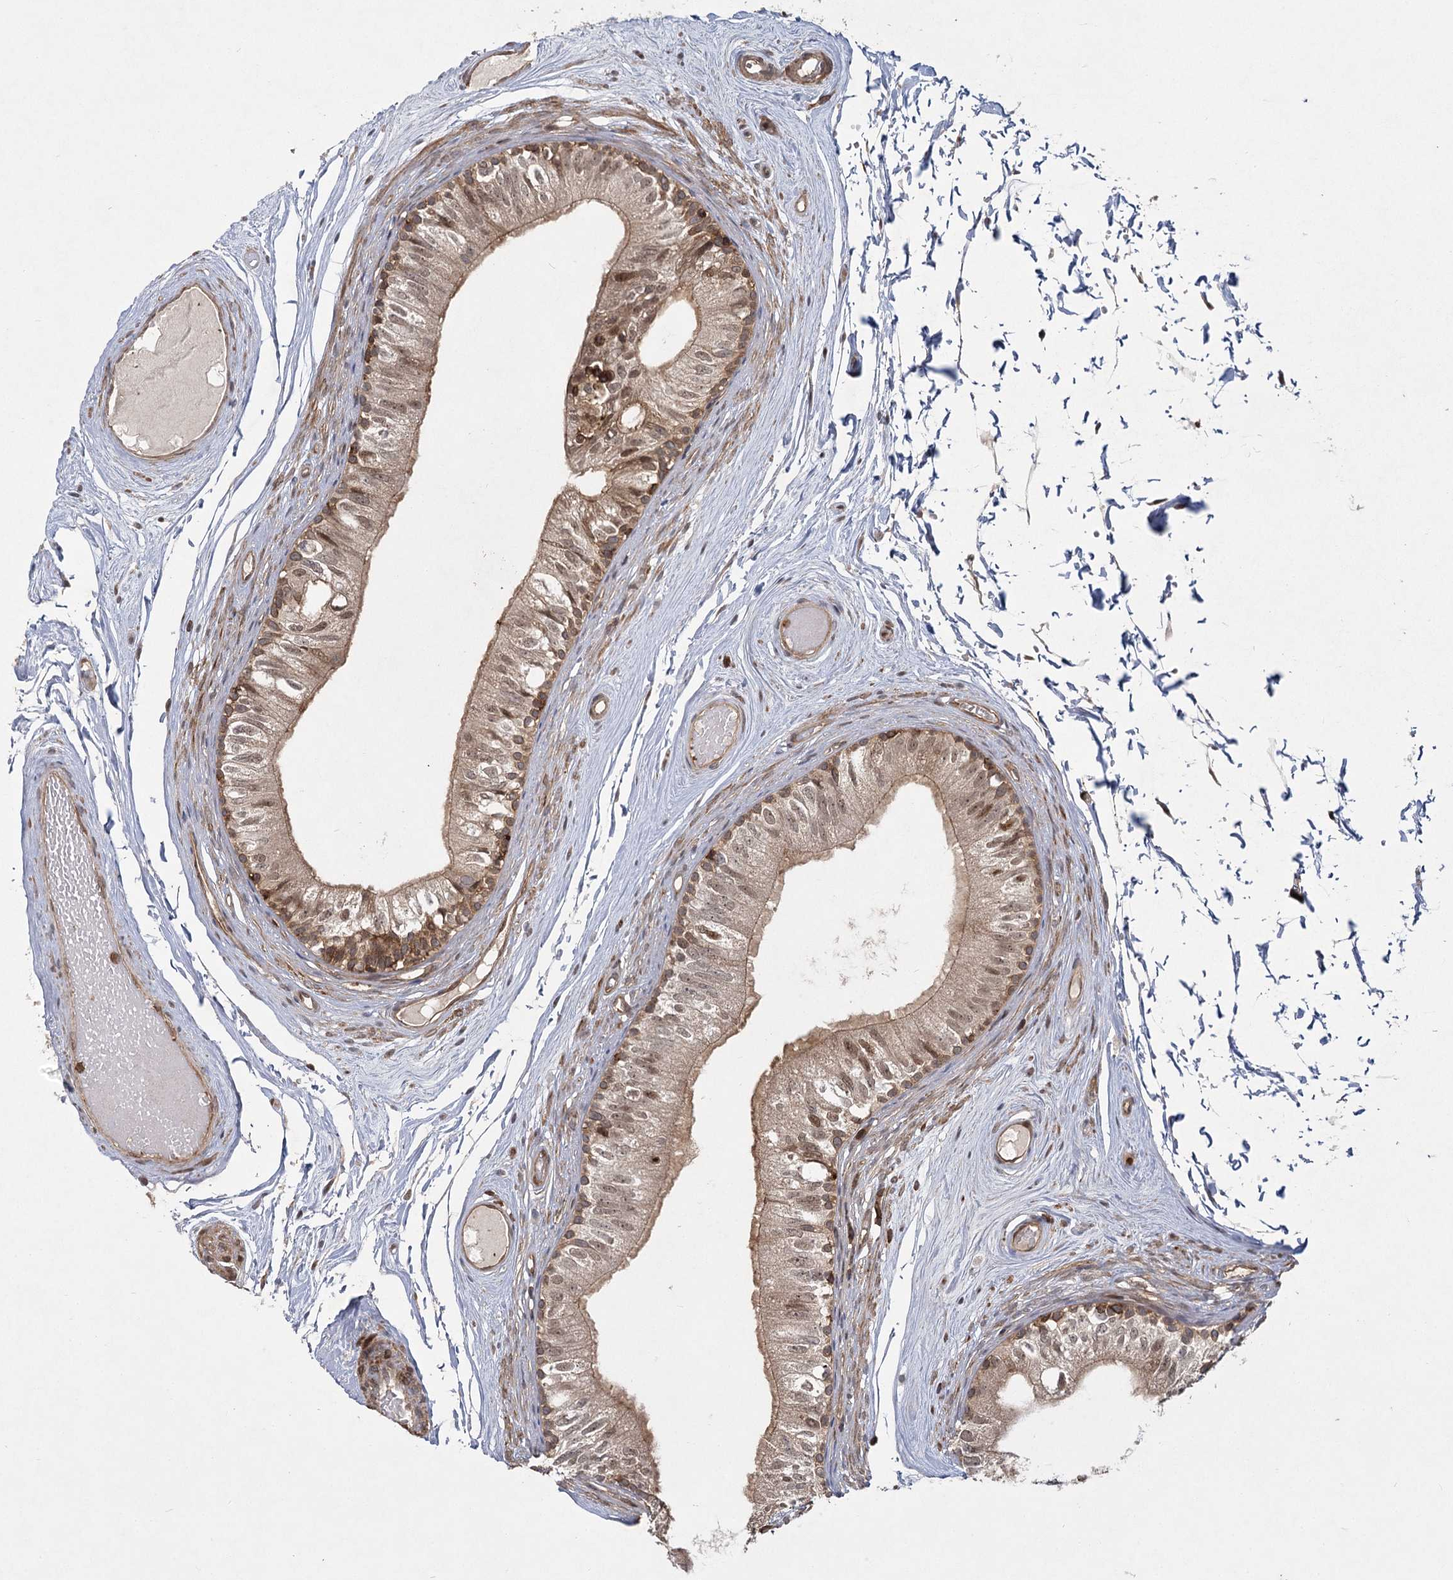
{"staining": {"intensity": "moderate", "quantity": ">75%", "location": "cytoplasmic/membranous,nuclear"}, "tissue": "epididymis", "cell_type": "Glandular cells", "image_type": "normal", "snomed": [{"axis": "morphology", "description": "Normal tissue, NOS"}, {"axis": "topography", "description": "Epididymis"}], "caption": "The image demonstrates immunohistochemical staining of normal epididymis. There is moderate cytoplasmic/membranous,nuclear staining is appreciated in about >75% of glandular cells.", "gene": "MDFIC", "patient": {"sex": "male", "age": 79}}